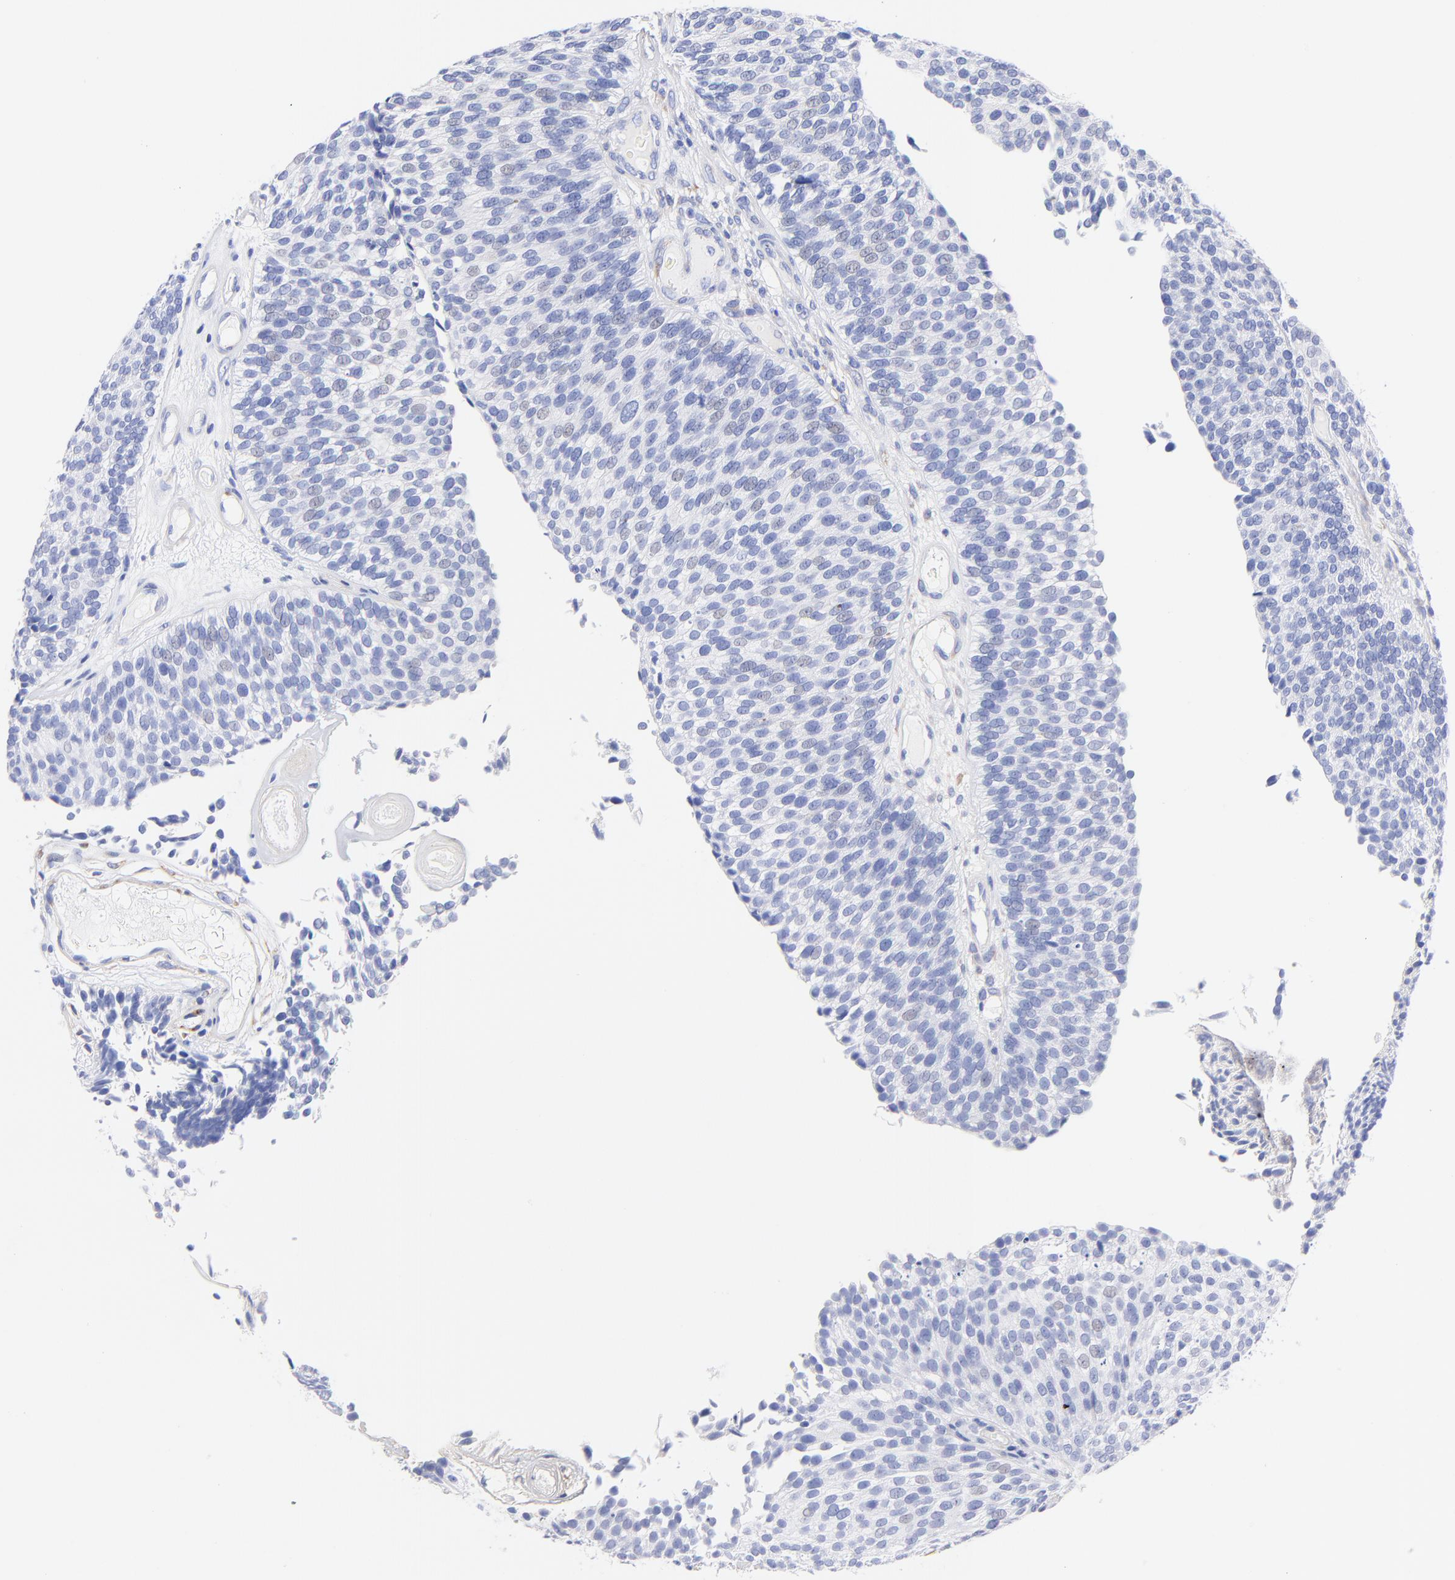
{"staining": {"intensity": "negative", "quantity": "none", "location": "none"}, "tissue": "urothelial cancer", "cell_type": "Tumor cells", "image_type": "cancer", "snomed": [{"axis": "morphology", "description": "Urothelial carcinoma, Low grade"}, {"axis": "topography", "description": "Urinary bladder"}], "caption": "High power microscopy micrograph of an immunohistochemistry micrograph of urothelial carcinoma (low-grade), revealing no significant staining in tumor cells.", "gene": "C1QTNF6", "patient": {"sex": "male", "age": 84}}